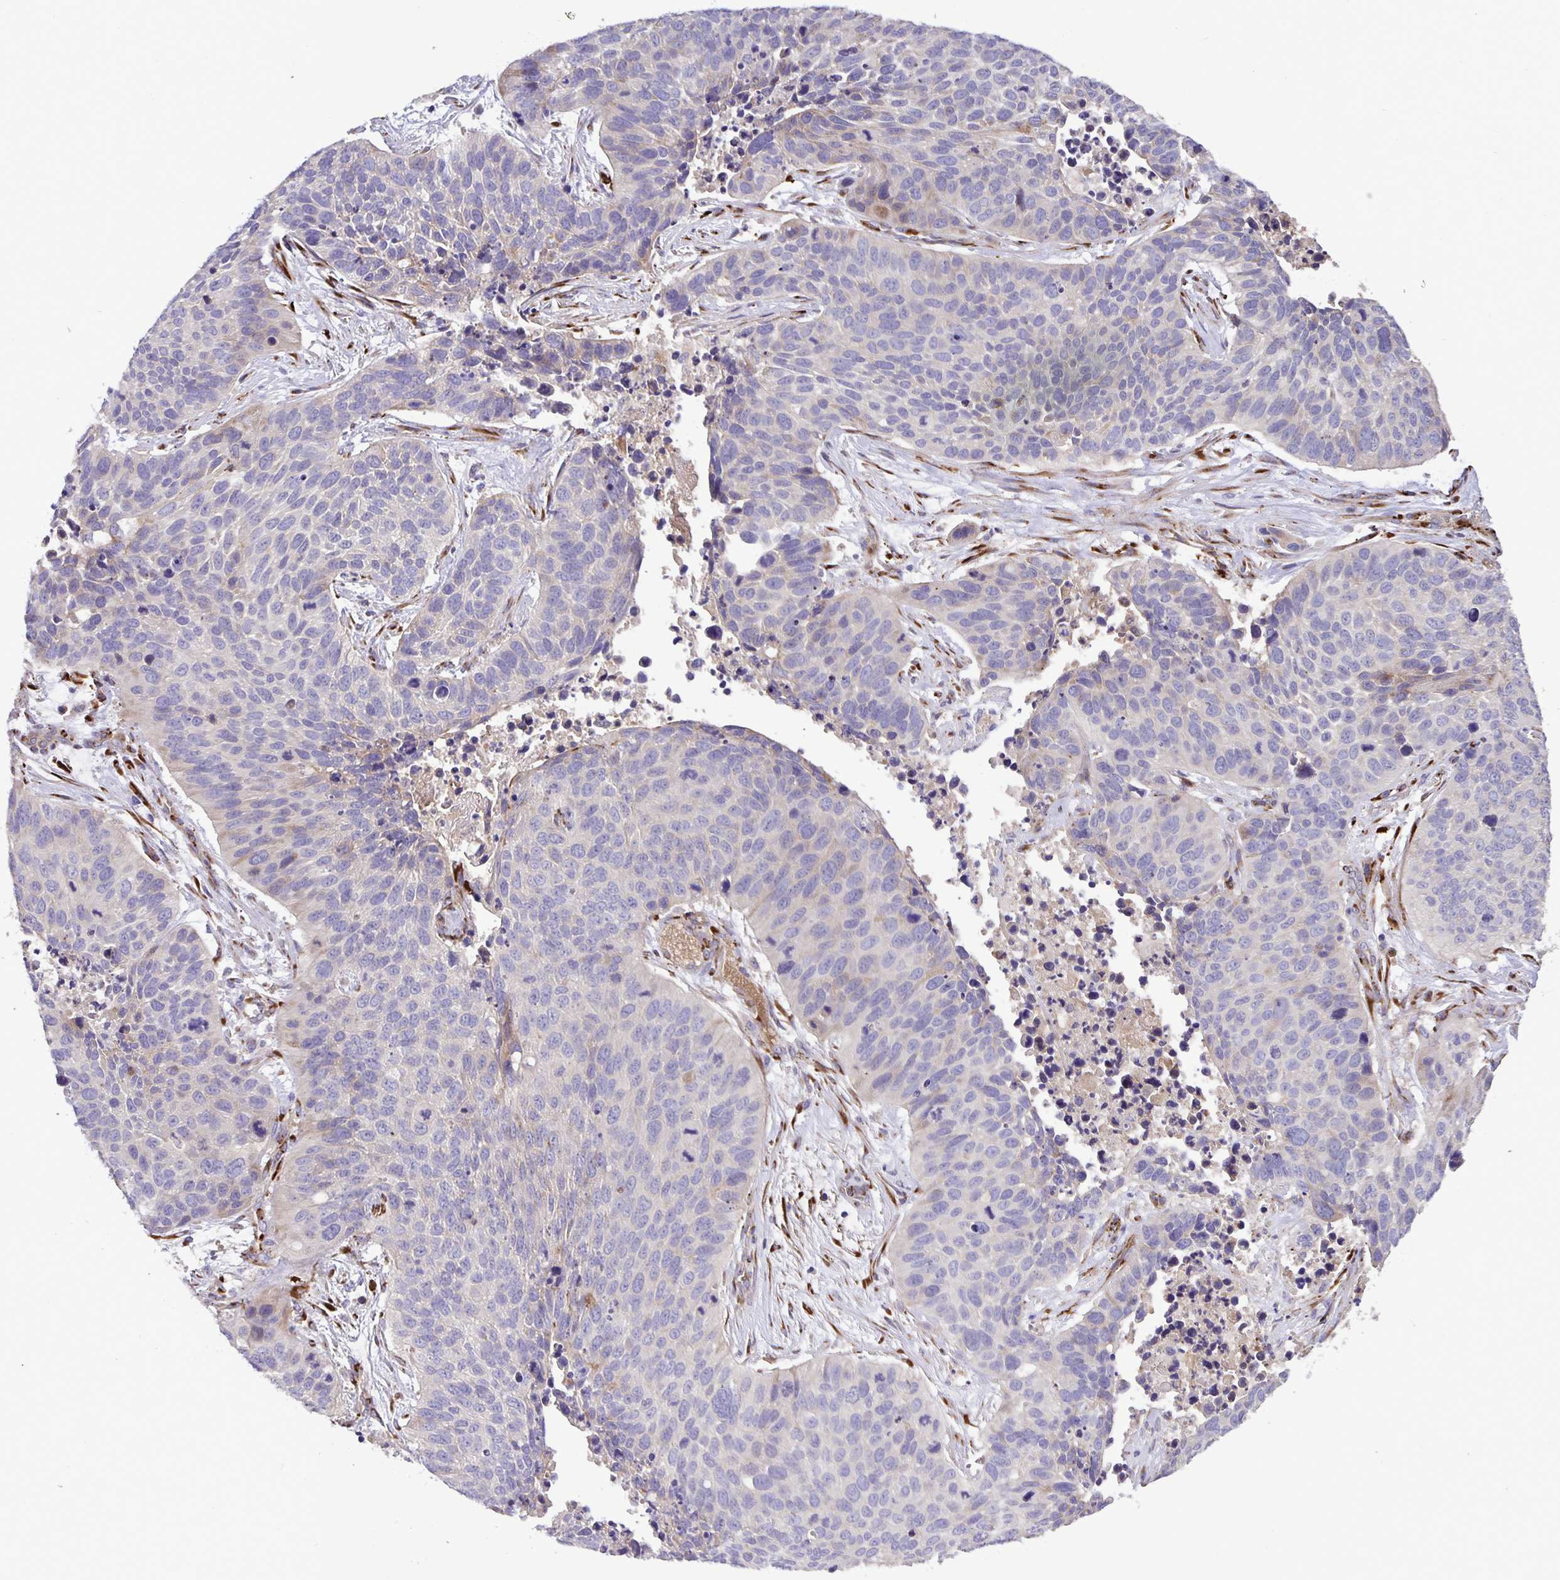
{"staining": {"intensity": "negative", "quantity": "none", "location": "none"}, "tissue": "lung cancer", "cell_type": "Tumor cells", "image_type": "cancer", "snomed": [{"axis": "morphology", "description": "Squamous cell carcinoma, NOS"}, {"axis": "topography", "description": "Lung"}], "caption": "Human lung cancer (squamous cell carcinoma) stained for a protein using IHC shows no positivity in tumor cells.", "gene": "EML6", "patient": {"sex": "male", "age": 62}}